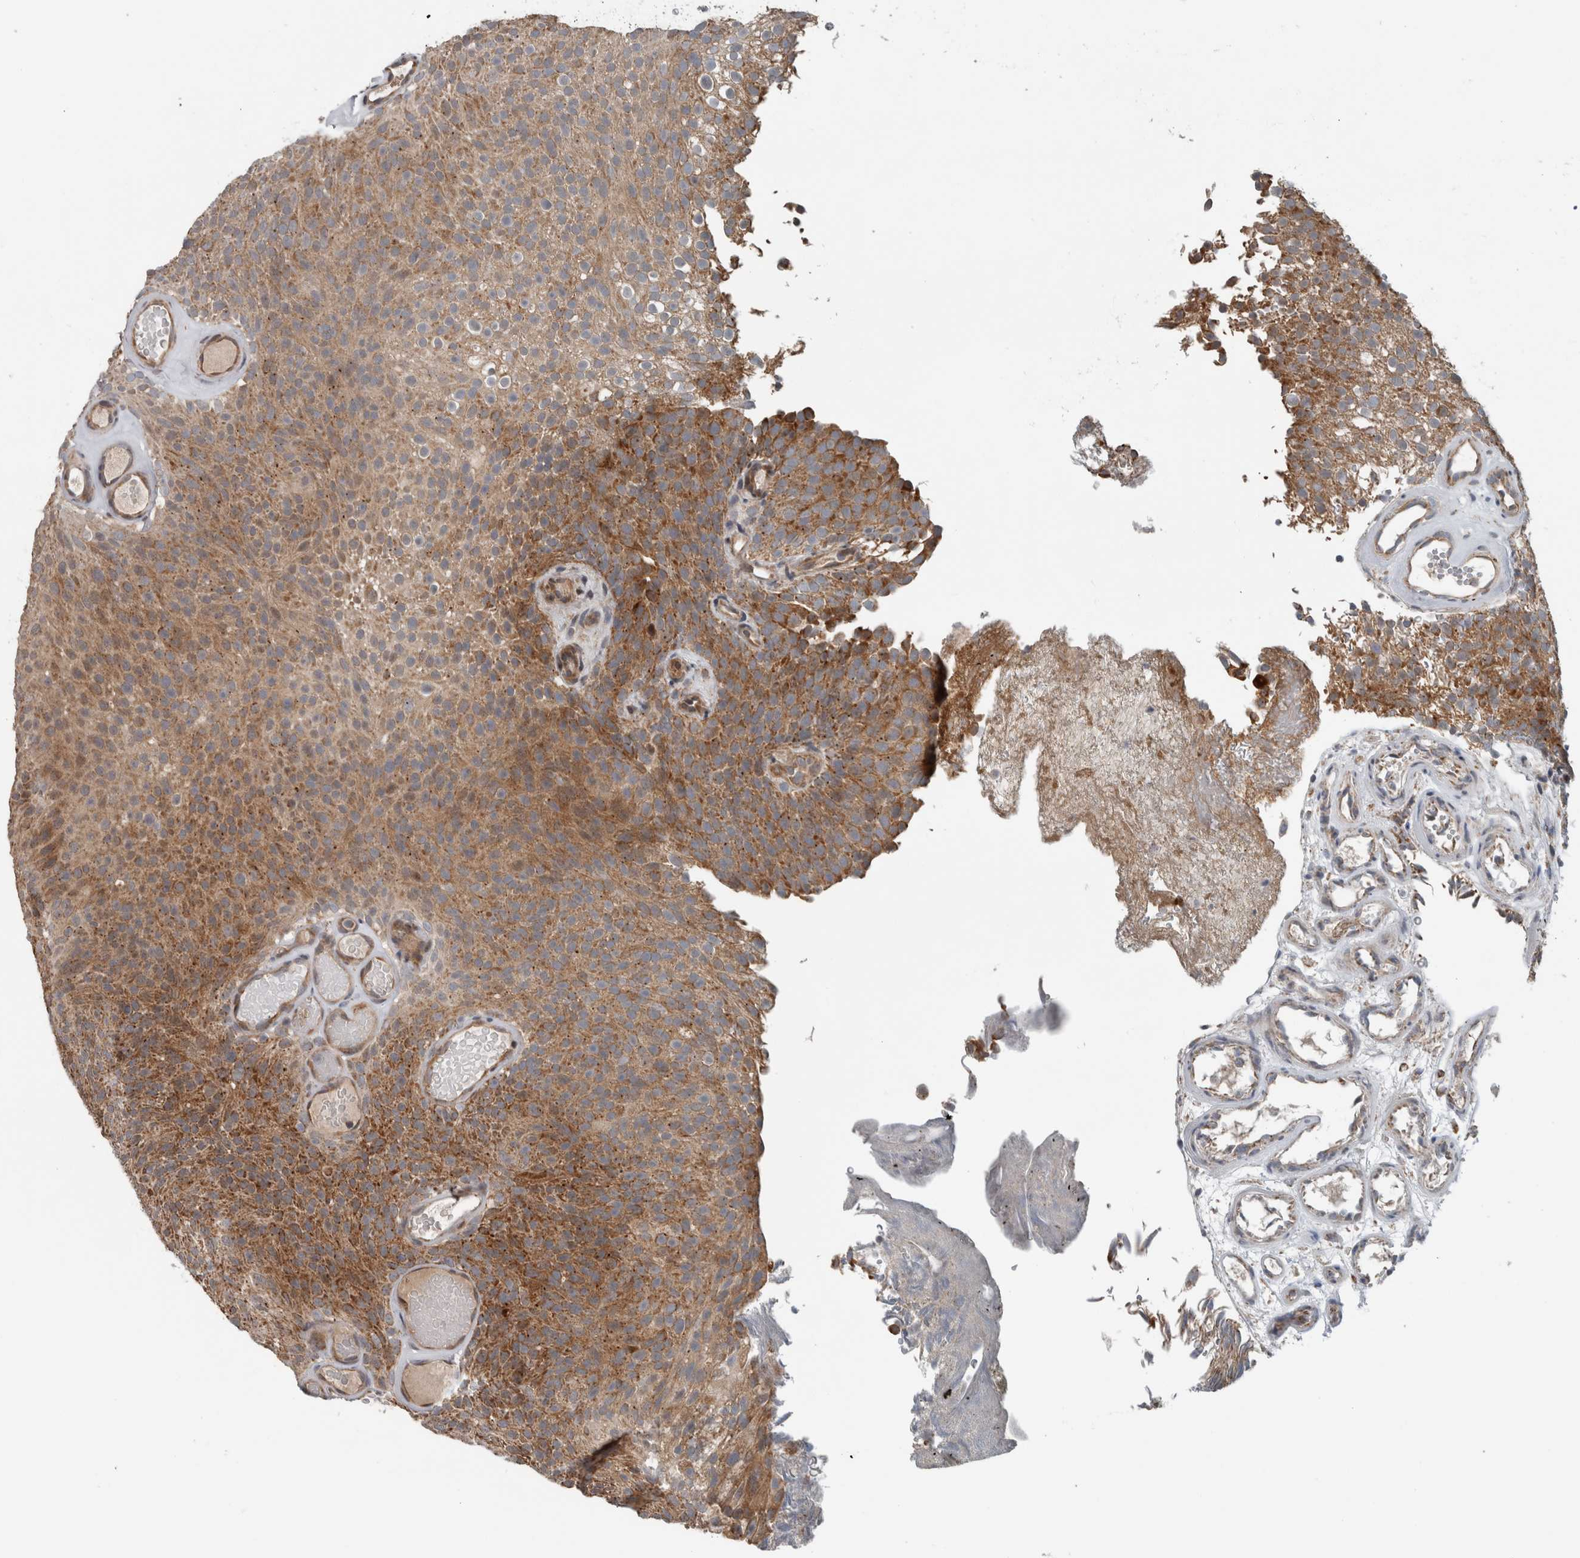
{"staining": {"intensity": "moderate", "quantity": ">75%", "location": "cytoplasmic/membranous"}, "tissue": "urothelial cancer", "cell_type": "Tumor cells", "image_type": "cancer", "snomed": [{"axis": "morphology", "description": "Urothelial carcinoma, Low grade"}, {"axis": "topography", "description": "Urinary bladder"}], "caption": "The image displays staining of urothelial cancer, revealing moderate cytoplasmic/membranous protein staining (brown color) within tumor cells. The staining was performed using DAB (3,3'-diaminobenzidine) to visualize the protein expression in brown, while the nuclei were stained in blue with hematoxylin (Magnification: 20x).", "gene": "GBA2", "patient": {"sex": "male", "age": 78}}